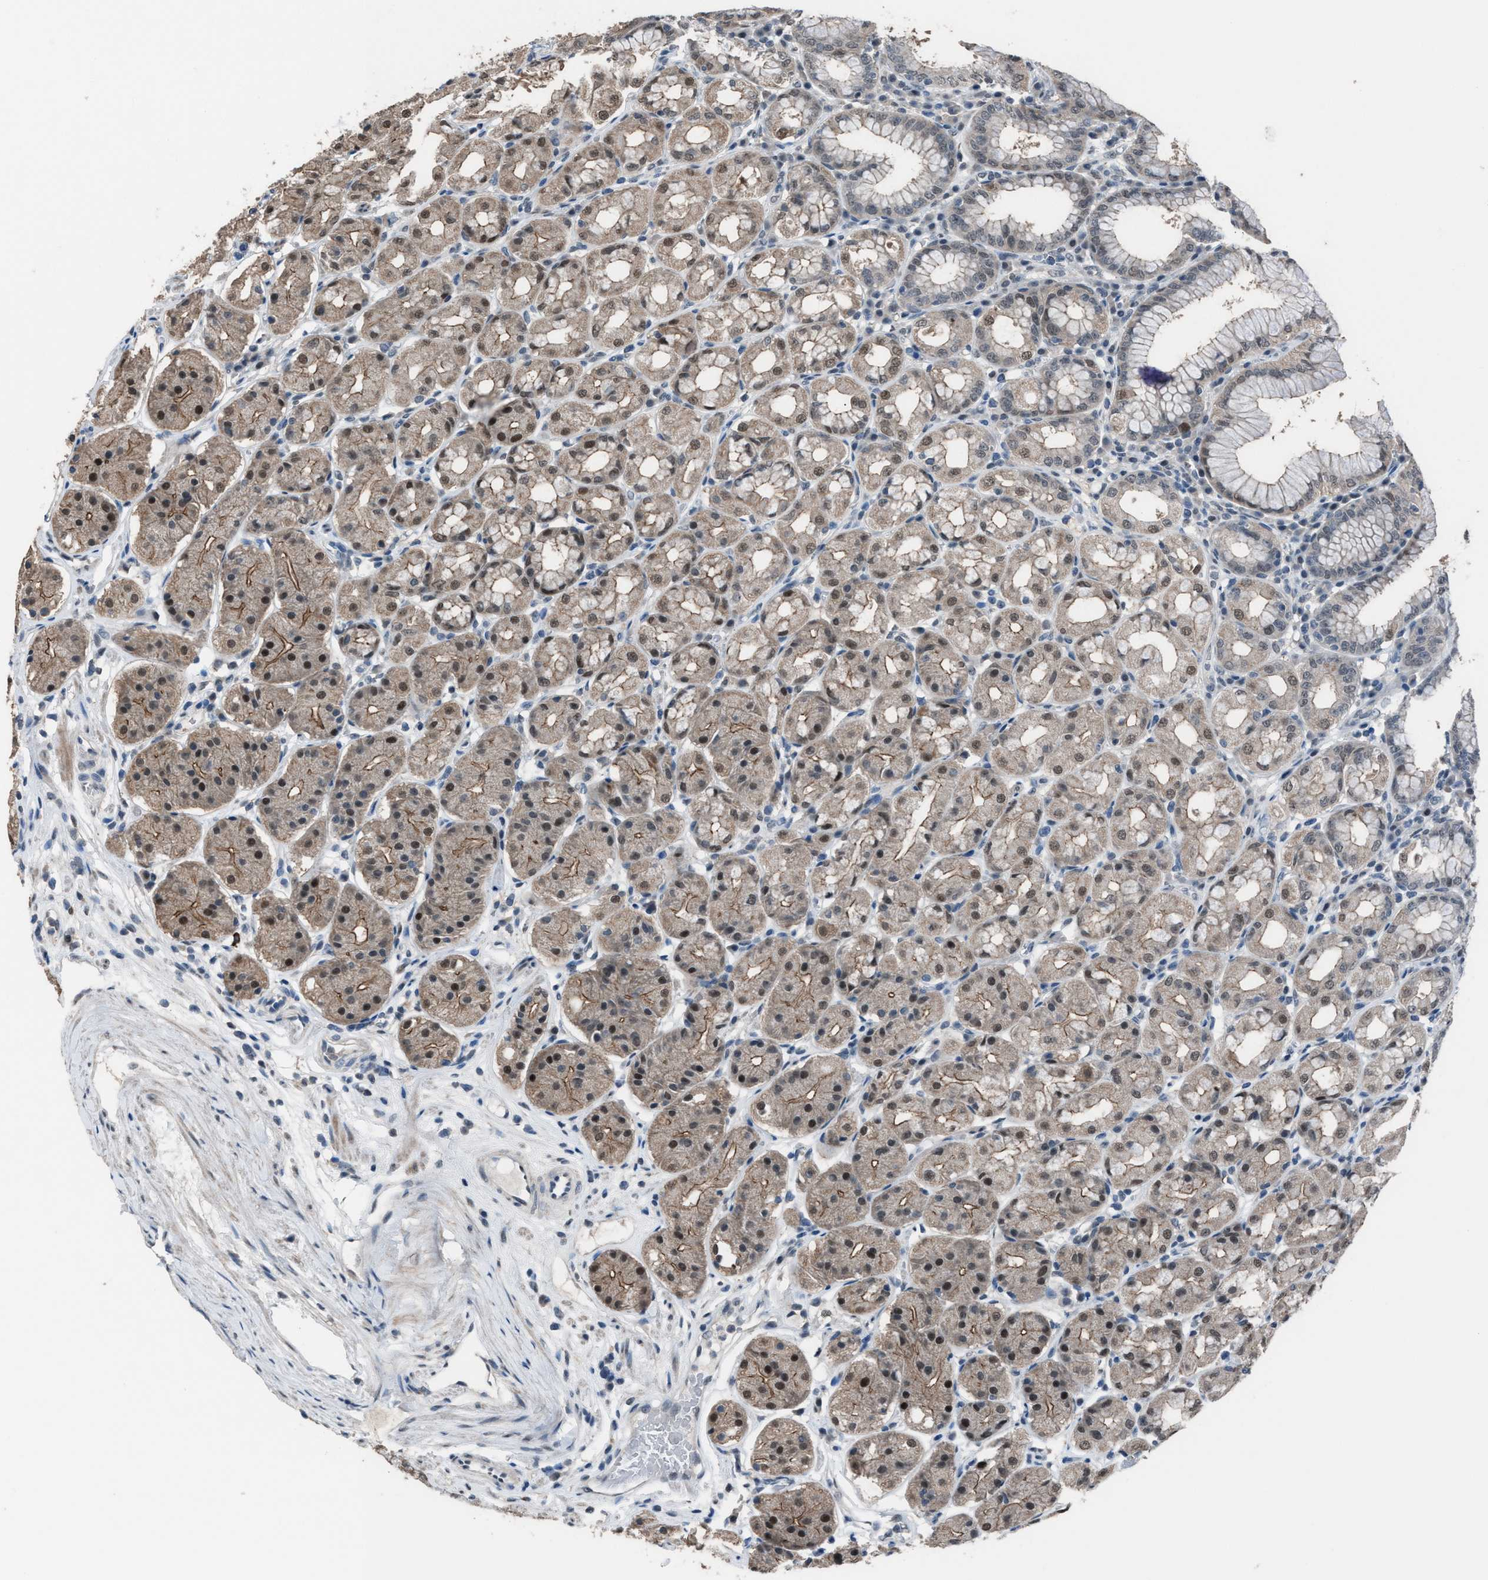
{"staining": {"intensity": "weak", "quantity": ">75%", "location": "cytoplasmic/membranous,nuclear"}, "tissue": "stomach", "cell_type": "Glandular cells", "image_type": "normal", "snomed": [{"axis": "morphology", "description": "Normal tissue, NOS"}, {"axis": "topography", "description": "Stomach"}, {"axis": "topography", "description": "Stomach, lower"}], "caption": "Immunohistochemical staining of benign stomach demonstrates >75% levels of weak cytoplasmic/membranous,nuclear protein positivity in approximately >75% of glandular cells. (DAB (3,3'-diaminobenzidine) = brown stain, brightfield microscopy at high magnification).", "gene": "ZNF276", "patient": {"sex": "female", "age": 56}}